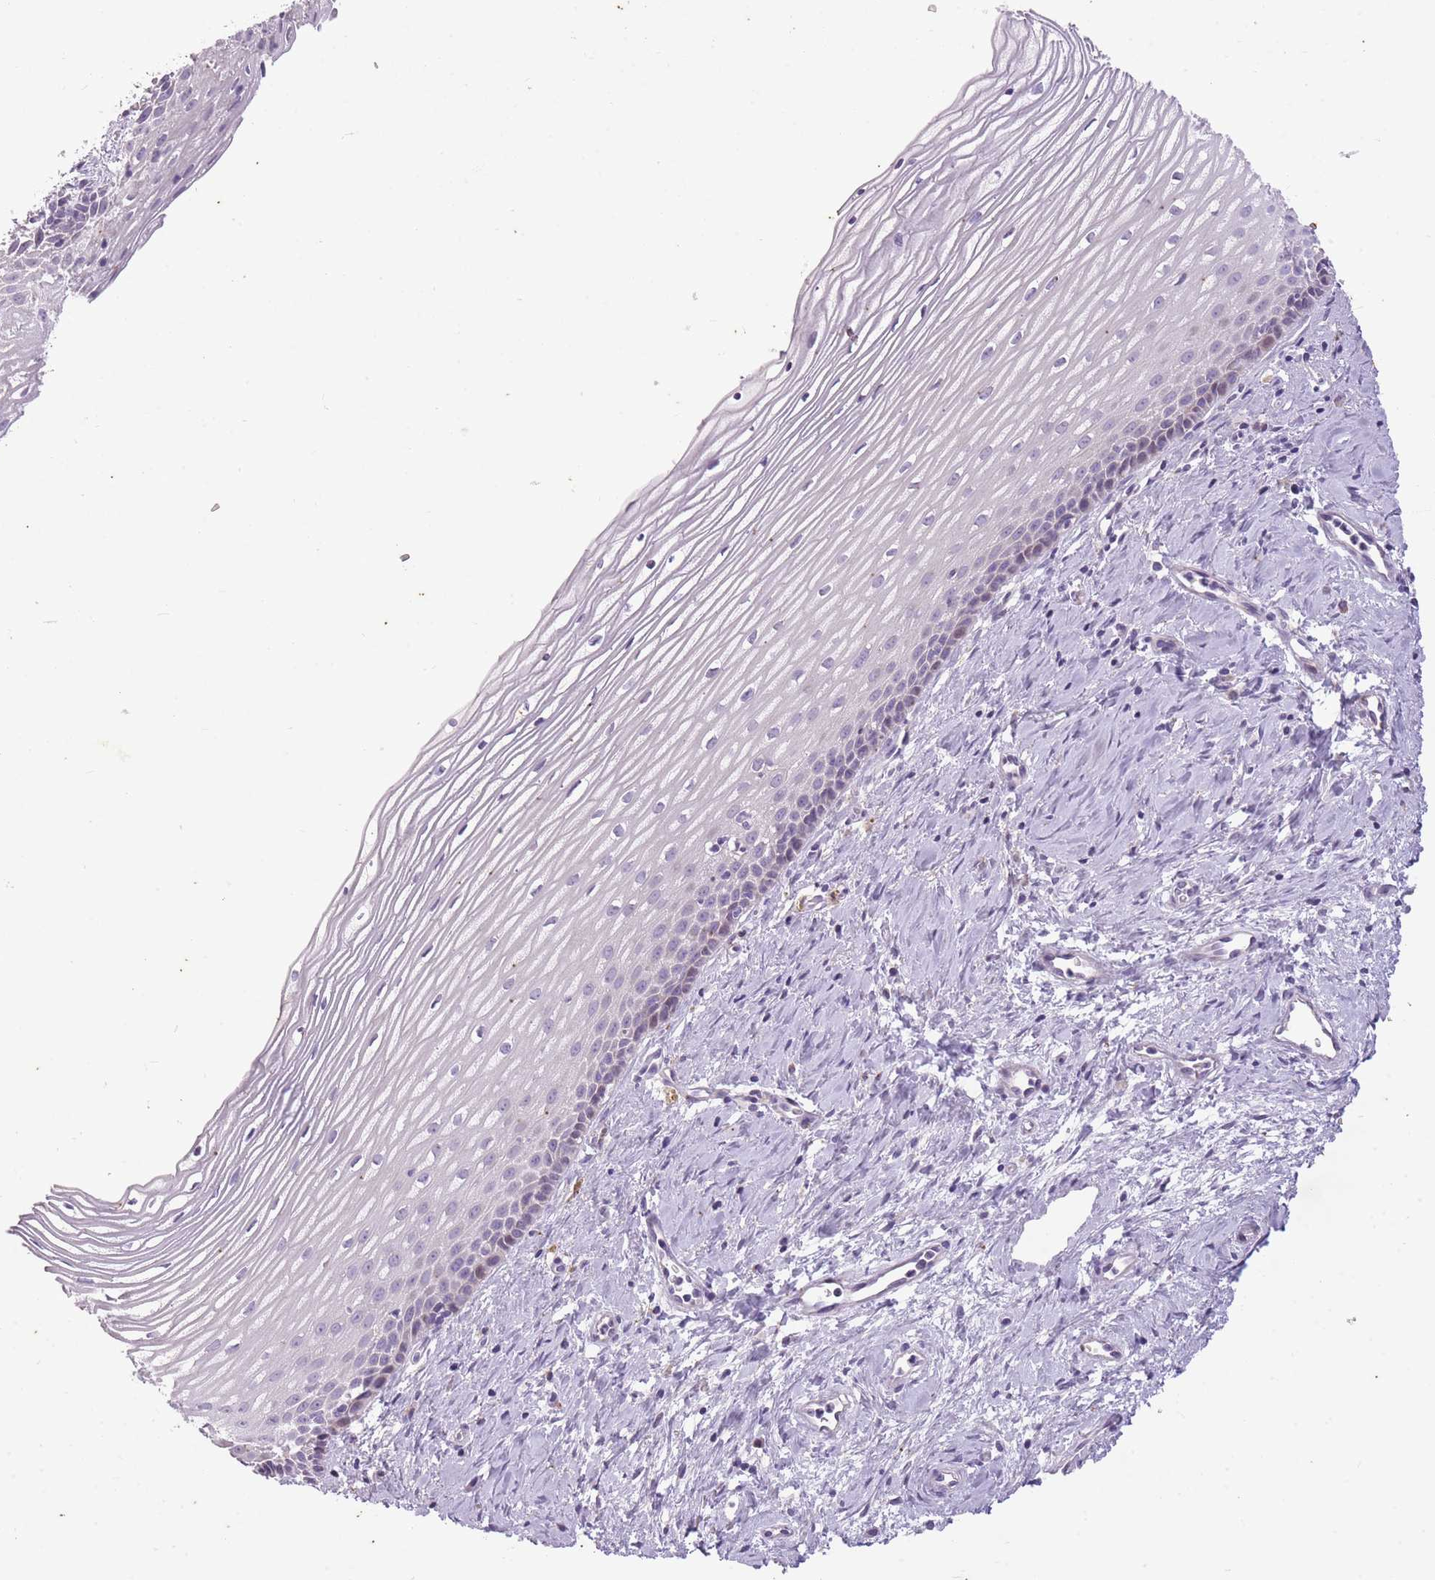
{"staining": {"intensity": "negative", "quantity": "none", "location": "none"}, "tissue": "cervix", "cell_type": "Glandular cells", "image_type": "normal", "snomed": [{"axis": "morphology", "description": "Normal tissue, NOS"}, {"axis": "topography", "description": "Cervix"}], "caption": "Glandular cells are negative for brown protein staining in benign cervix. (Brightfield microscopy of DAB (3,3'-diaminobenzidine) immunohistochemistry (IHC) at high magnification).", "gene": "CNTNAP3B", "patient": {"sex": "female", "age": 47}}